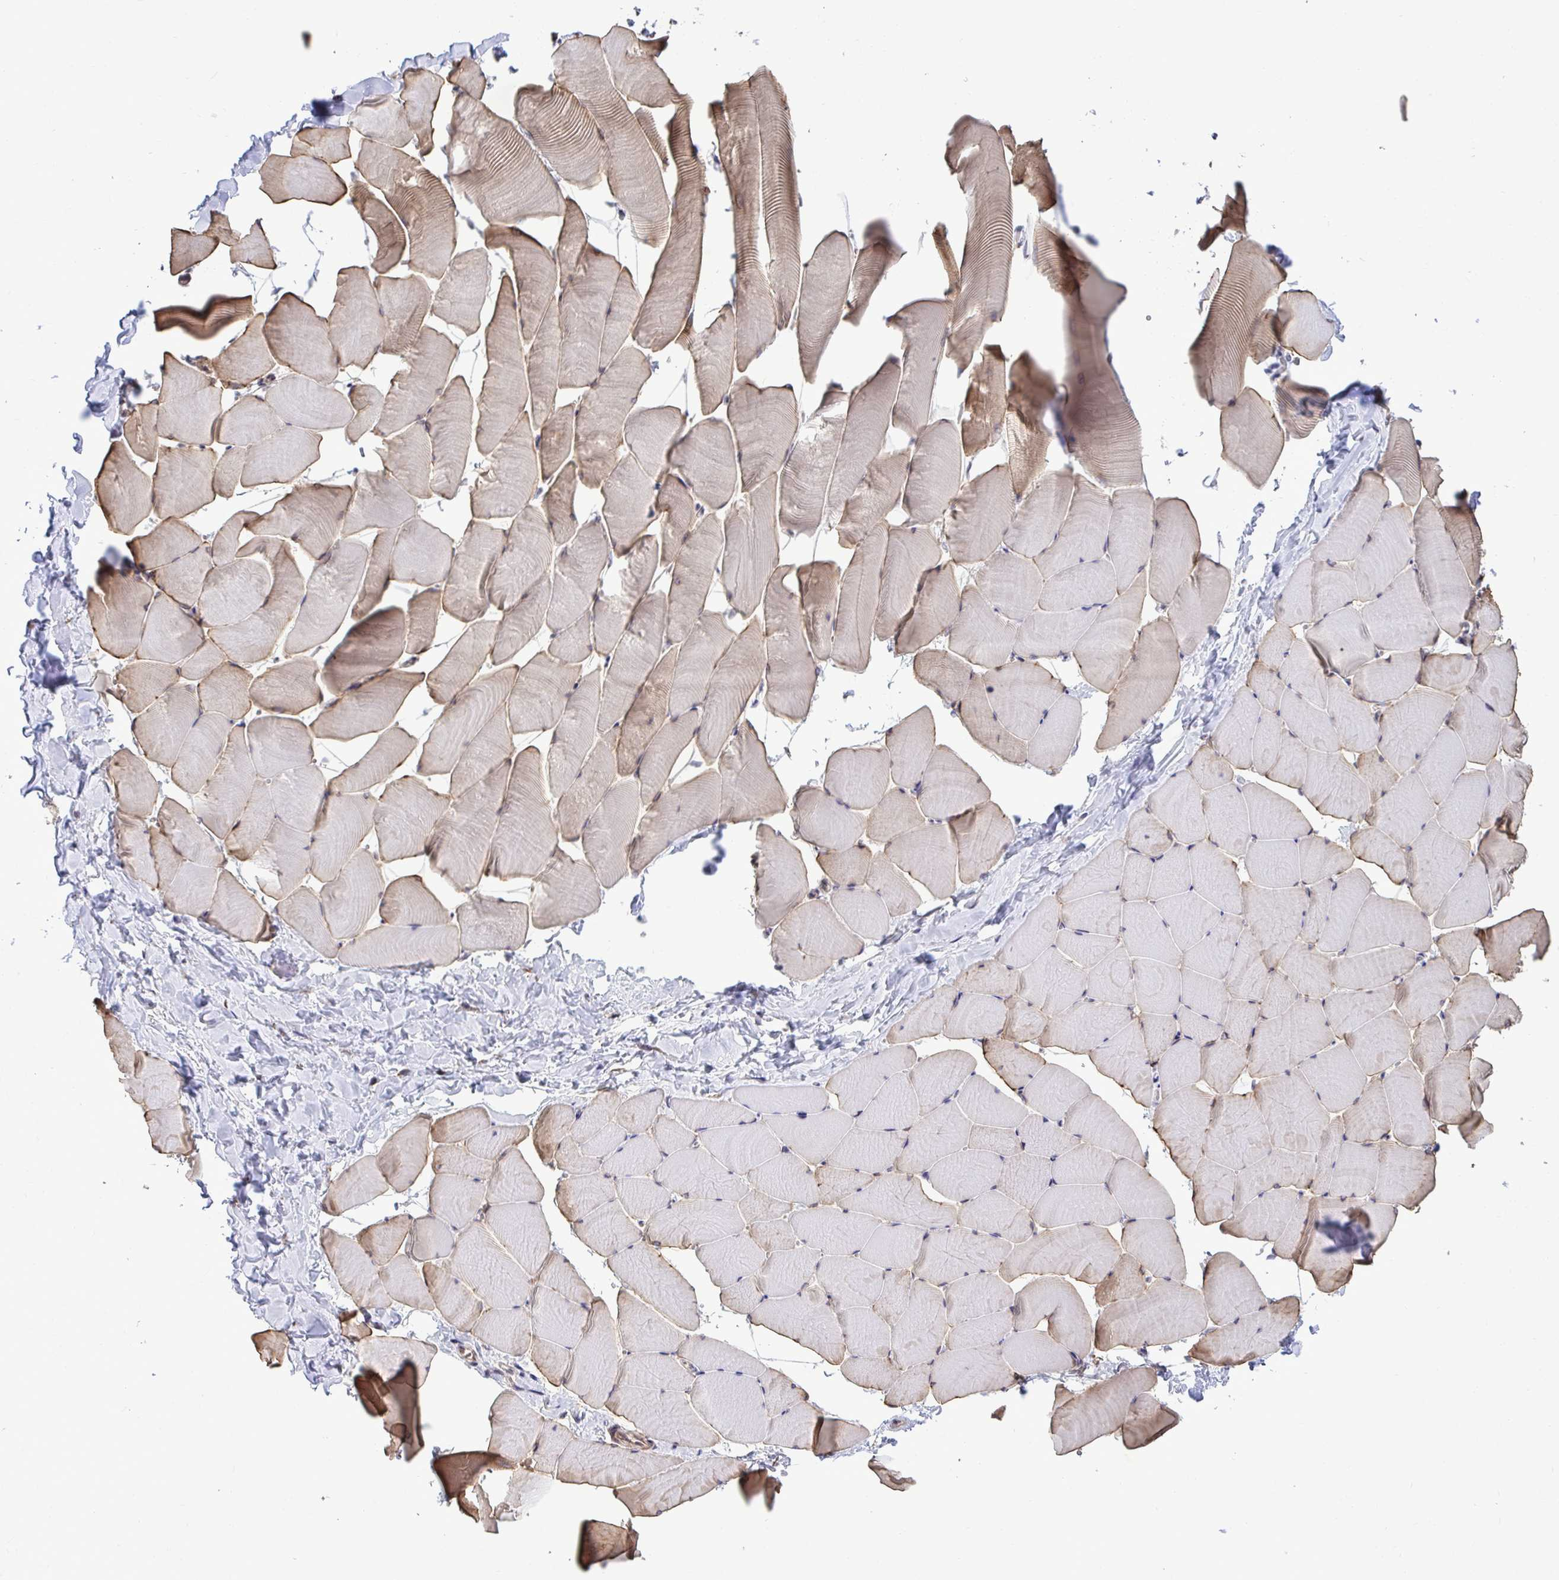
{"staining": {"intensity": "moderate", "quantity": "25%-75%", "location": "cytoplasmic/membranous"}, "tissue": "skeletal muscle", "cell_type": "Myocytes", "image_type": "normal", "snomed": [{"axis": "morphology", "description": "Normal tissue, NOS"}, {"axis": "topography", "description": "Skeletal muscle"}], "caption": "This micrograph shows unremarkable skeletal muscle stained with IHC to label a protein in brown. The cytoplasmic/membranous of myocytes show moderate positivity for the protein. Nuclei are counter-stained blue.", "gene": "RPS15", "patient": {"sex": "male", "age": 25}}